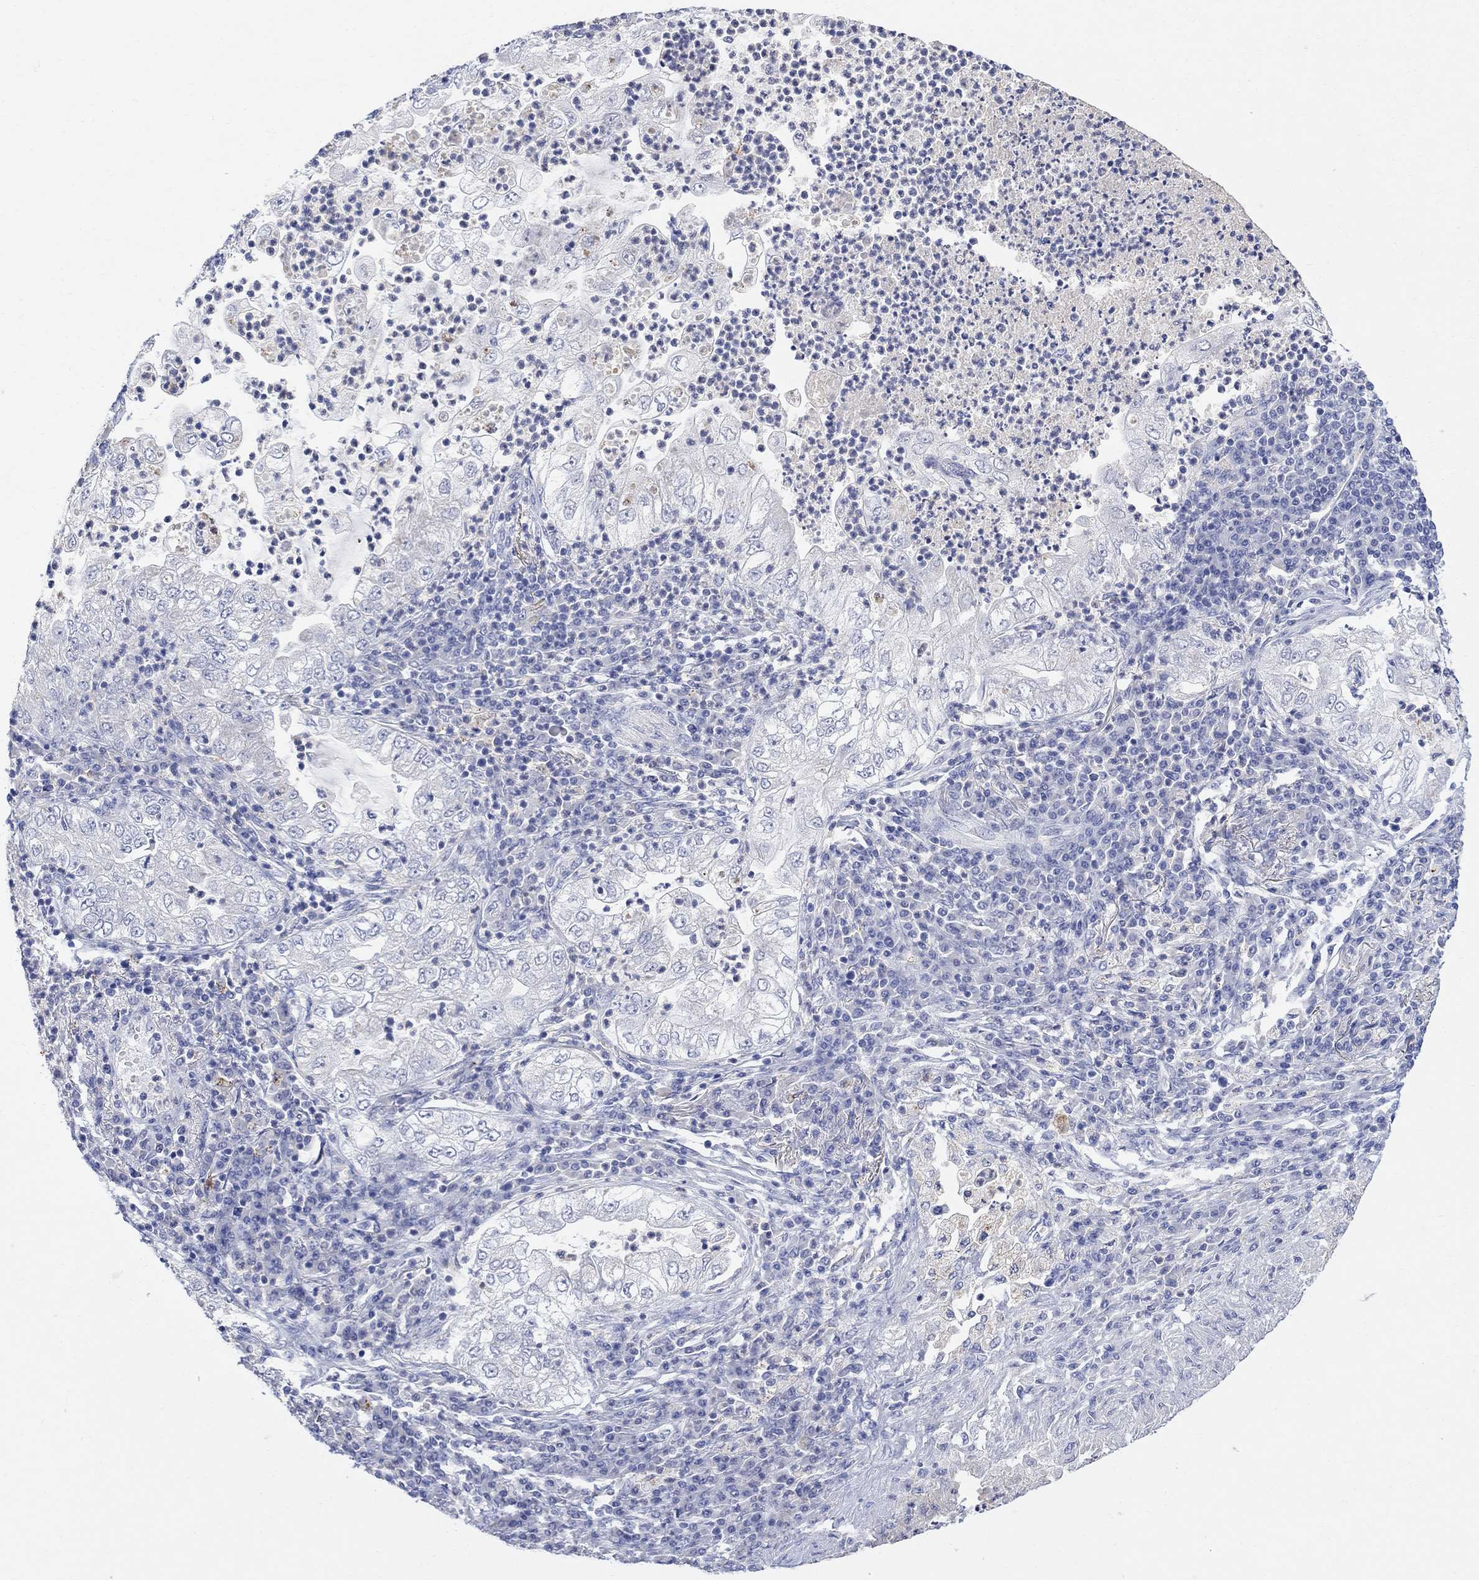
{"staining": {"intensity": "negative", "quantity": "none", "location": "none"}, "tissue": "lung cancer", "cell_type": "Tumor cells", "image_type": "cancer", "snomed": [{"axis": "morphology", "description": "Adenocarcinoma, NOS"}, {"axis": "topography", "description": "Lung"}], "caption": "Micrograph shows no significant protein positivity in tumor cells of lung cancer.", "gene": "FBP2", "patient": {"sex": "female", "age": 73}}